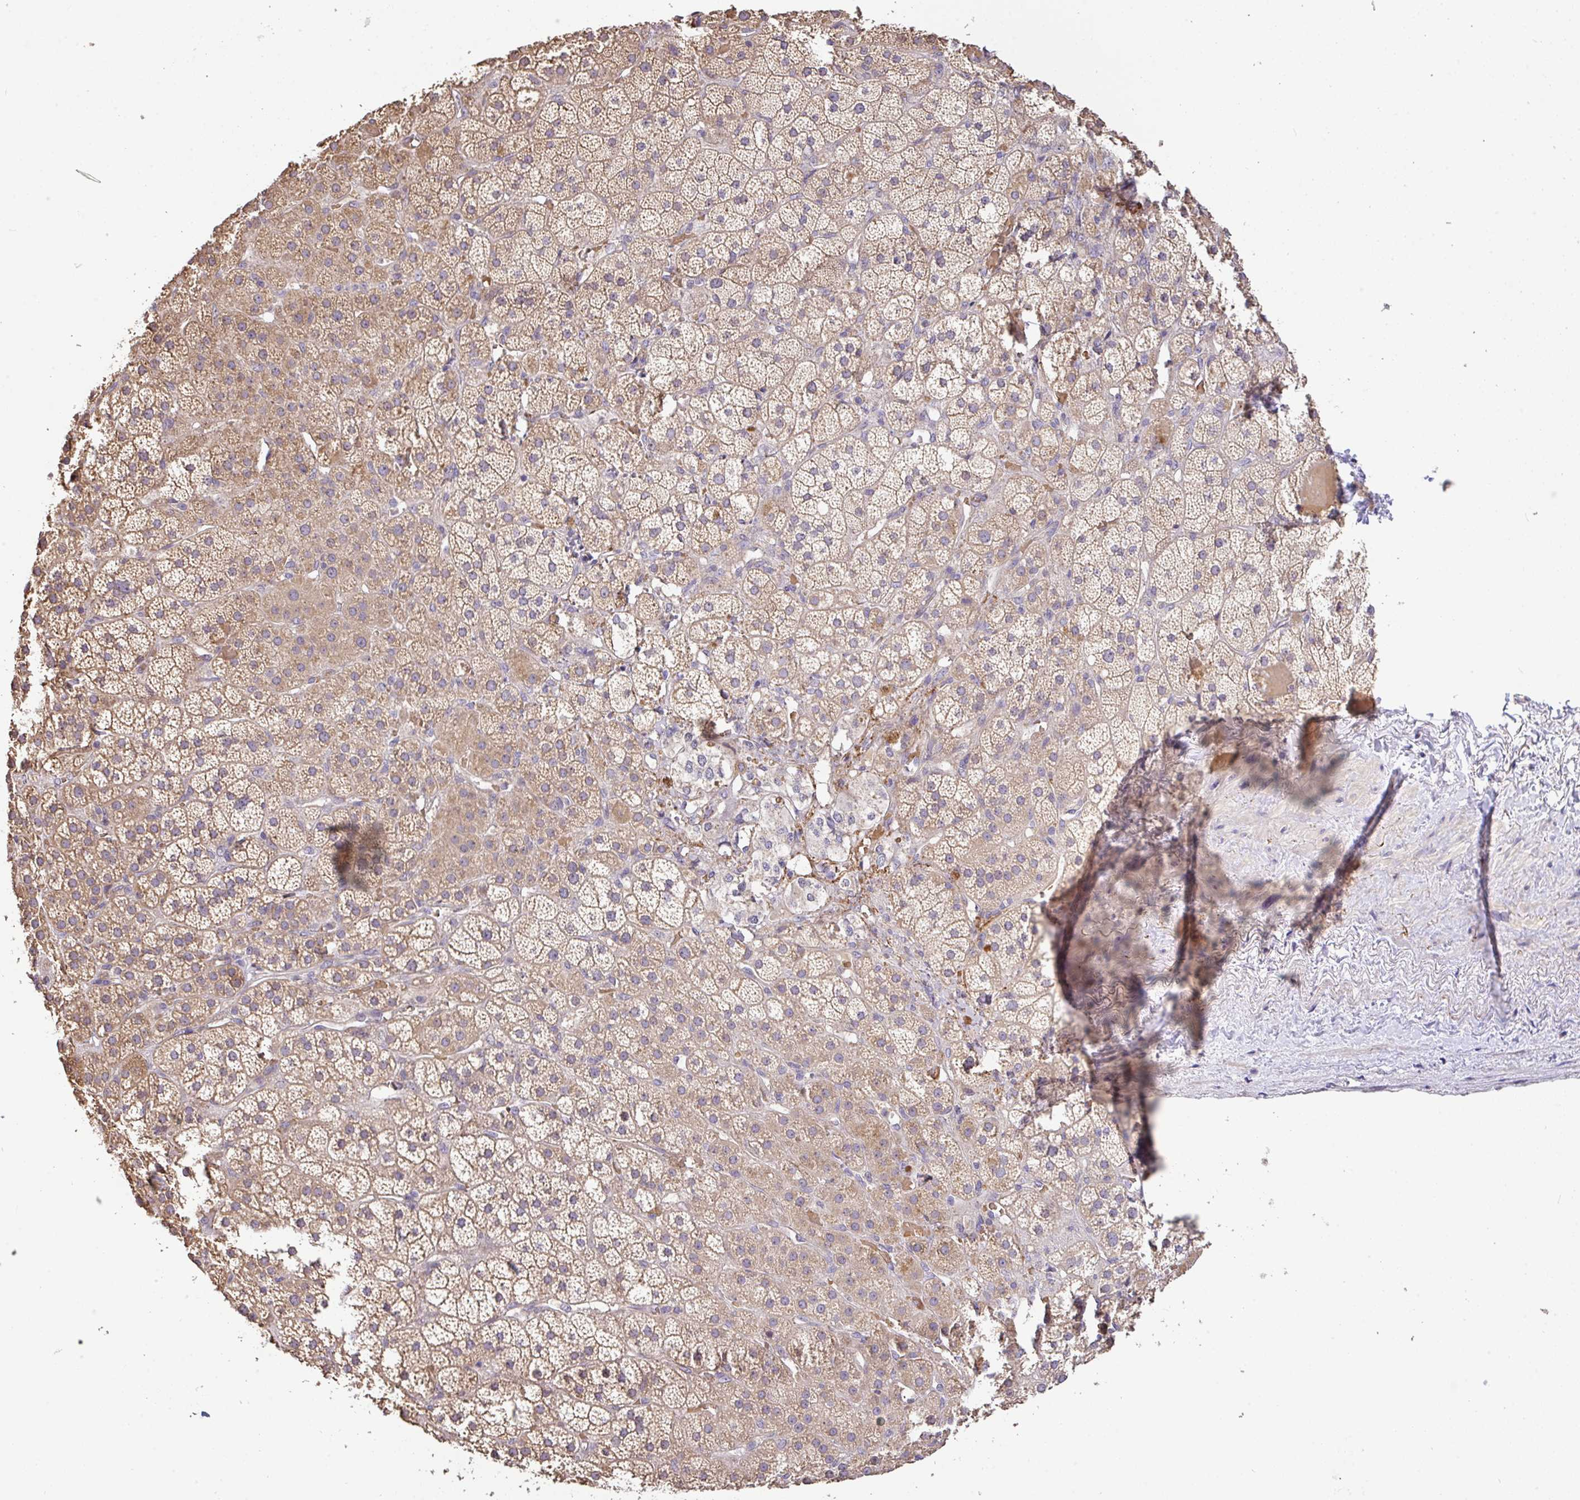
{"staining": {"intensity": "moderate", "quantity": ">75%", "location": "cytoplasmic/membranous"}, "tissue": "adrenal gland", "cell_type": "Glandular cells", "image_type": "normal", "snomed": [{"axis": "morphology", "description": "Normal tissue, NOS"}, {"axis": "topography", "description": "Adrenal gland"}], "caption": "This is an image of immunohistochemistry (IHC) staining of benign adrenal gland, which shows moderate staining in the cytoplasmic/membranous of glandular cells.", "gene": "C1QTNF9B", "patient": {"sex": "male", "age": 57}}